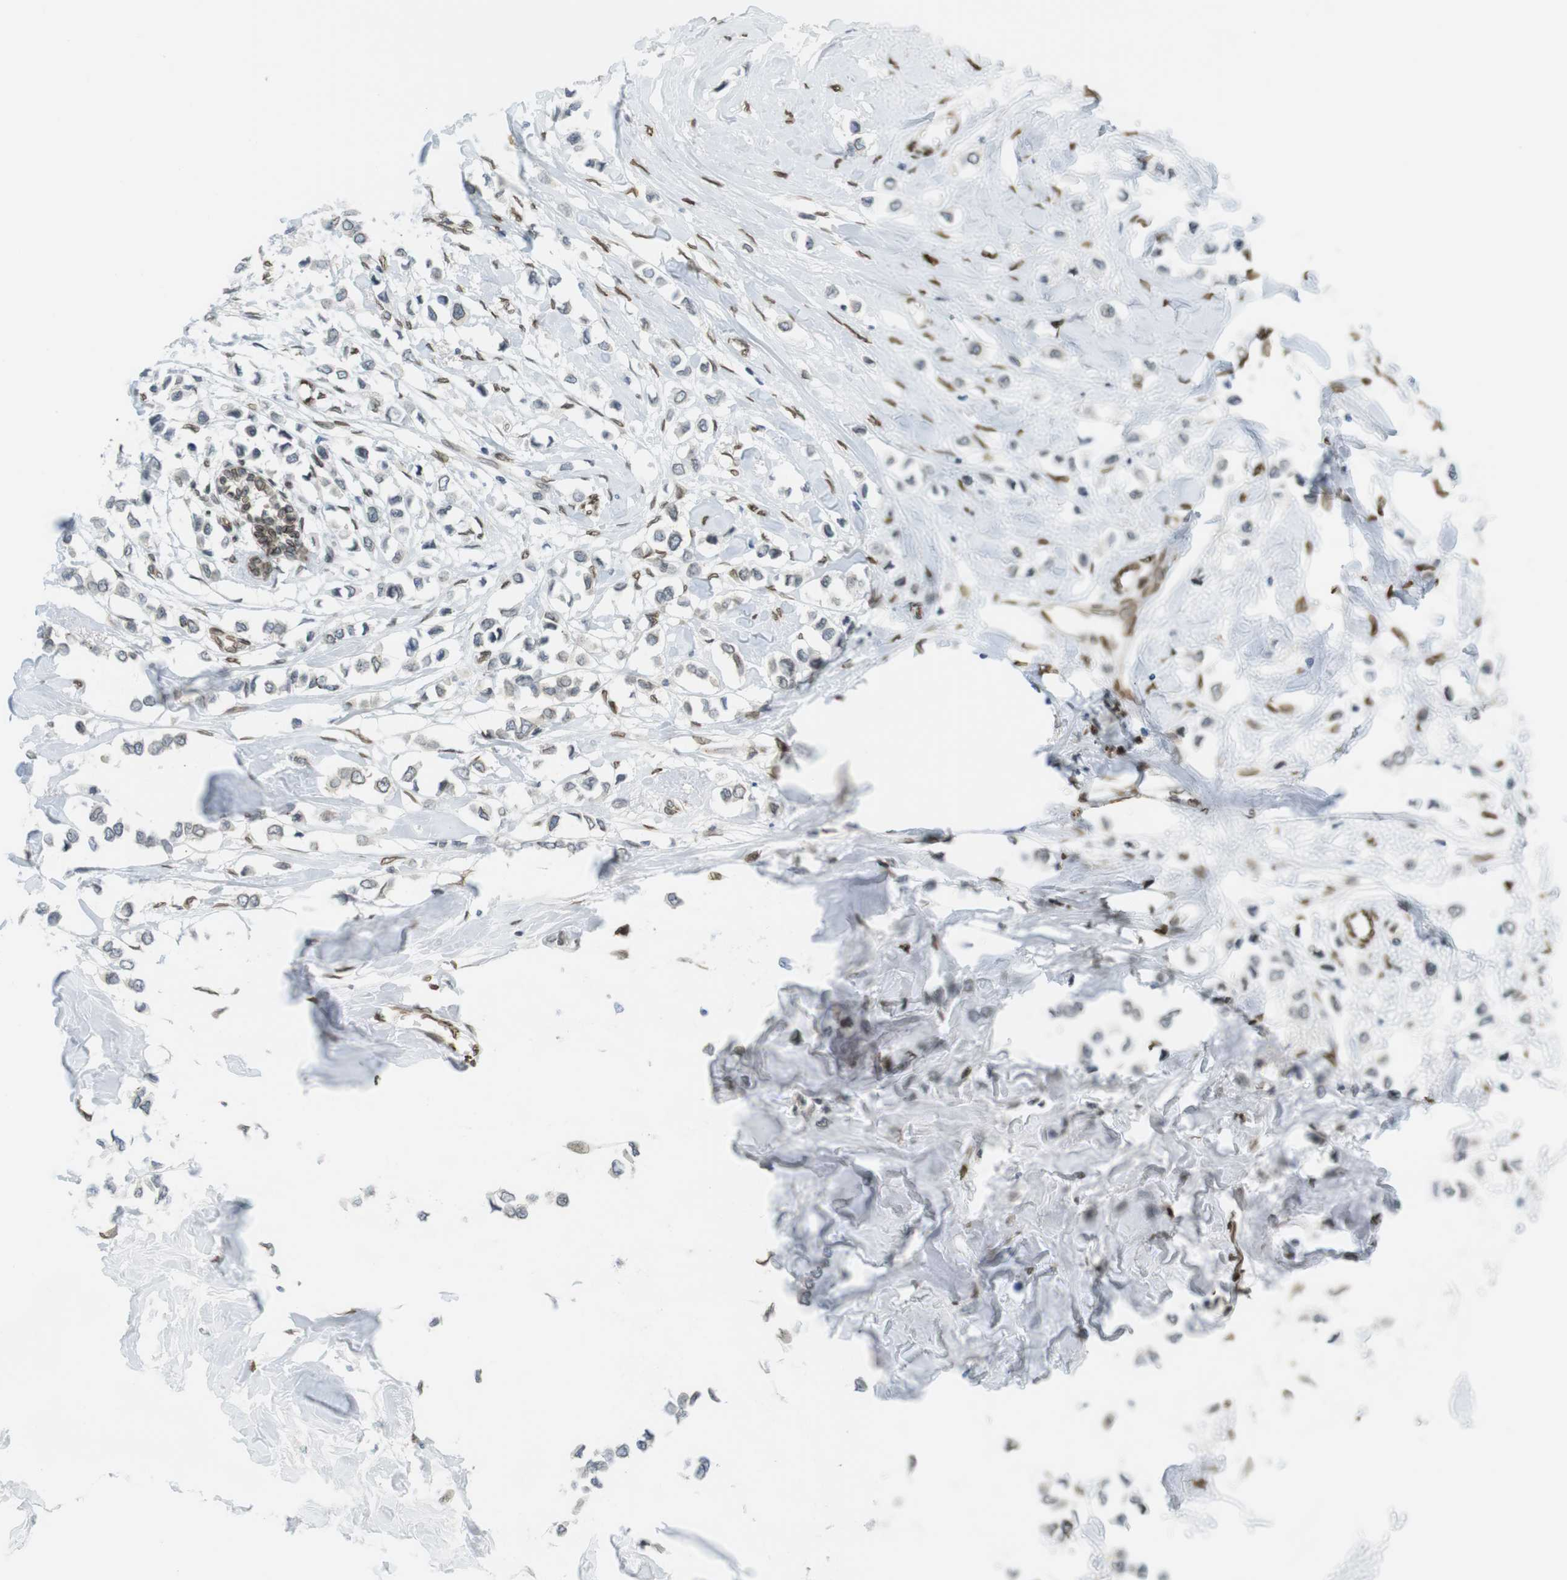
{"staining": {"intensity": "negative", "quantity": "none", "location": "none"}, "tissue": "breast cancer", "cell_type": "Tumor cells", "image_type": "cancer", "snomed": [{"axis": "morphology", "description": "Lobular carcinoma"}, {"axis": "topography", "description": "Breast"}], "caption": "Immunohistochemical staining of human breast lobular carcinoma demonstrates no significant staining in tumor cells. (Brightfield microscopy of DAB (3,3'-diaminobenzidine) IHC at high magnification).", "gene": "ARL6IP6", "patient": {"sex": "female", "age": 51}}